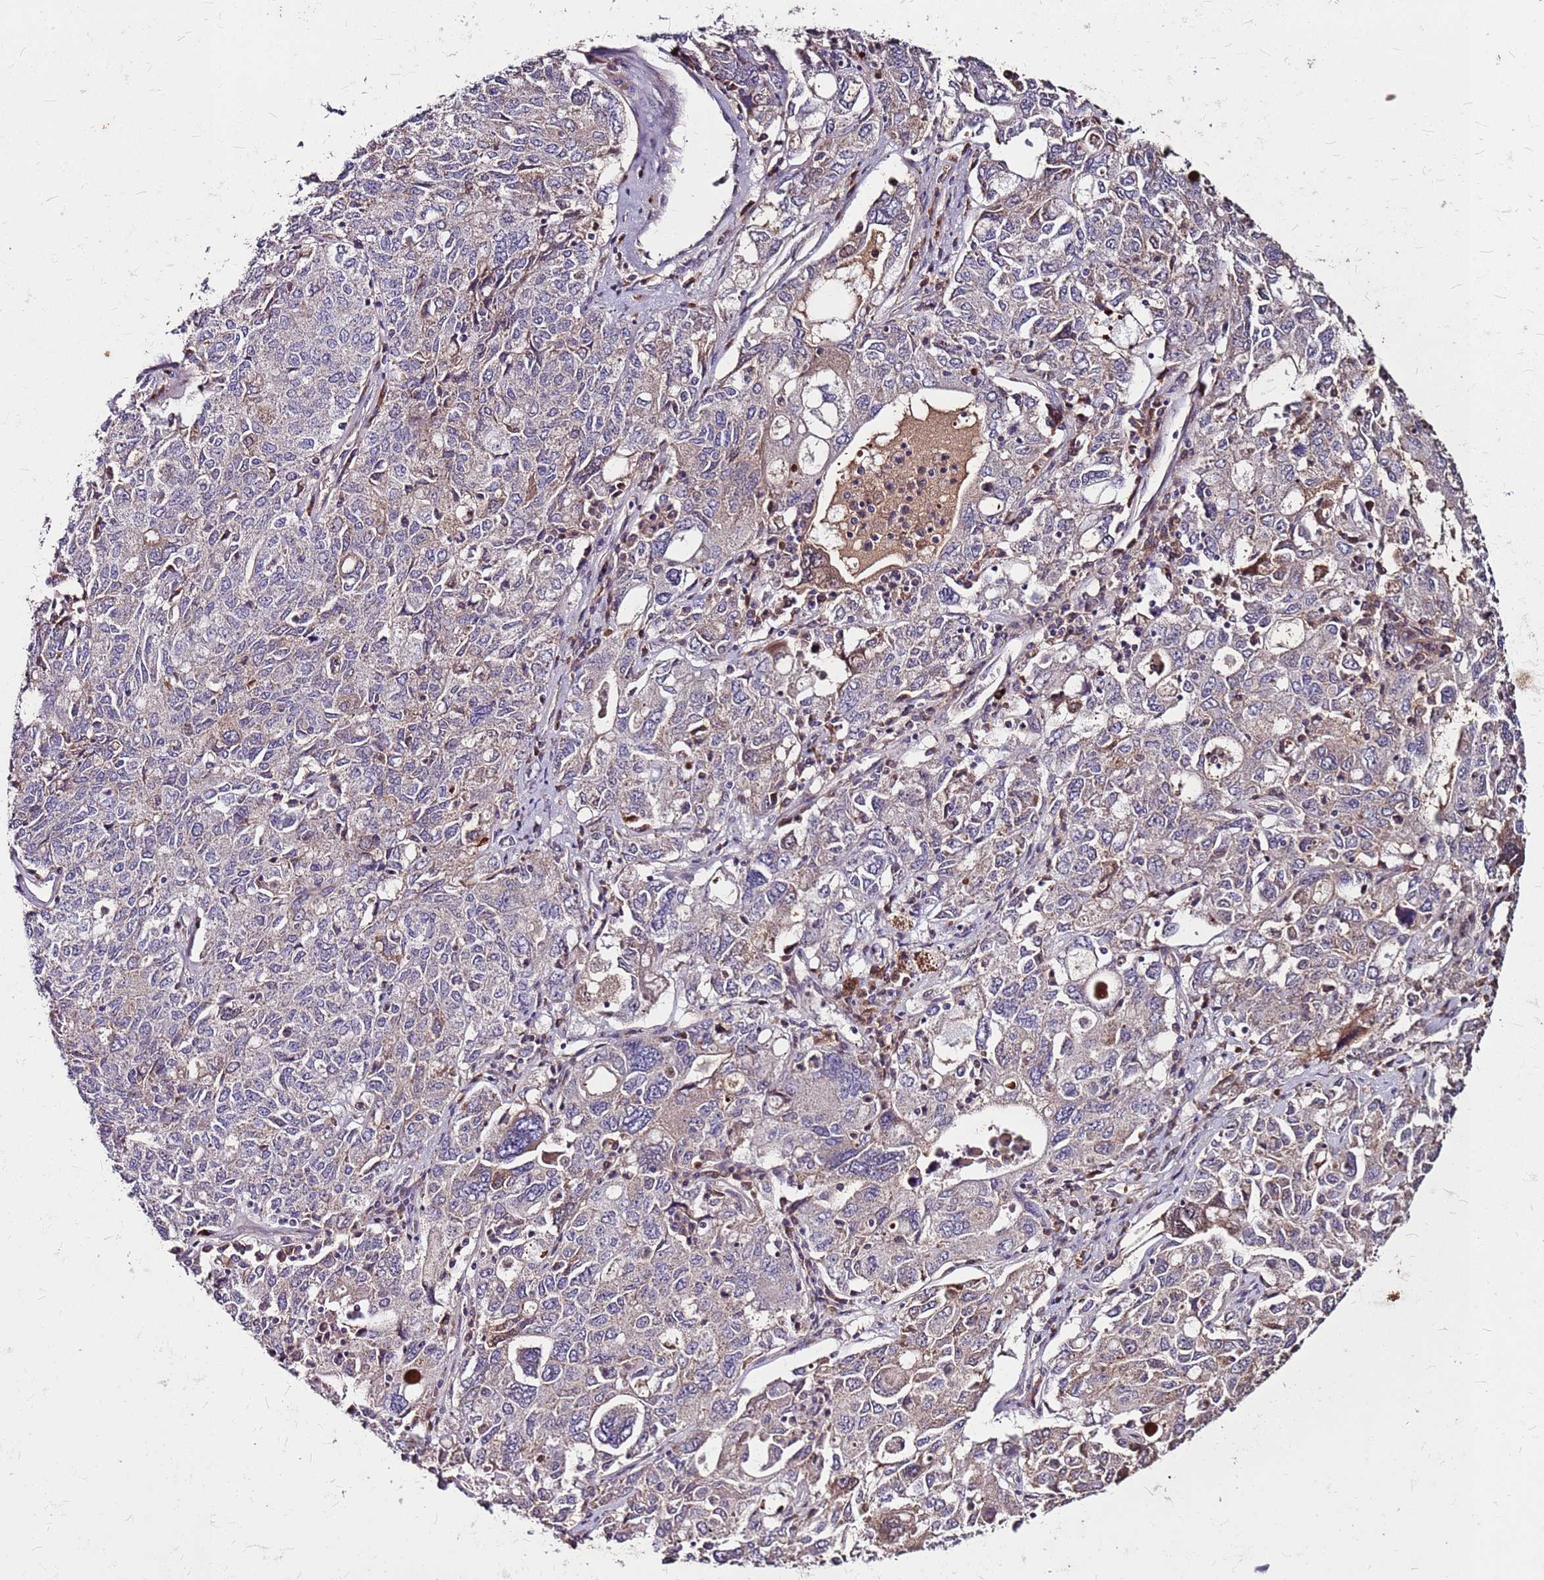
{"staining": {"intensity": "weak", "quantity": "25%-75%", "location": "cytoplasmic/membranous"}, "tissue": "ovarian cancer", "cell_type": "Tumor cells", "image_type": "cancer", "snomed": [{"axis": "morphology", "description": "Carcinoma, endometroid"}, {"axis": "topography", "description": "Ovary"}], "caption": "This is an image of IHC staining of ovarian cancer (endometroid carcinoma), which shows weak staining in the cytoplasmic/membranous of tumor cells.", "gene": "DCDC2C", "patient": {"sex": "female", "age": 62}}